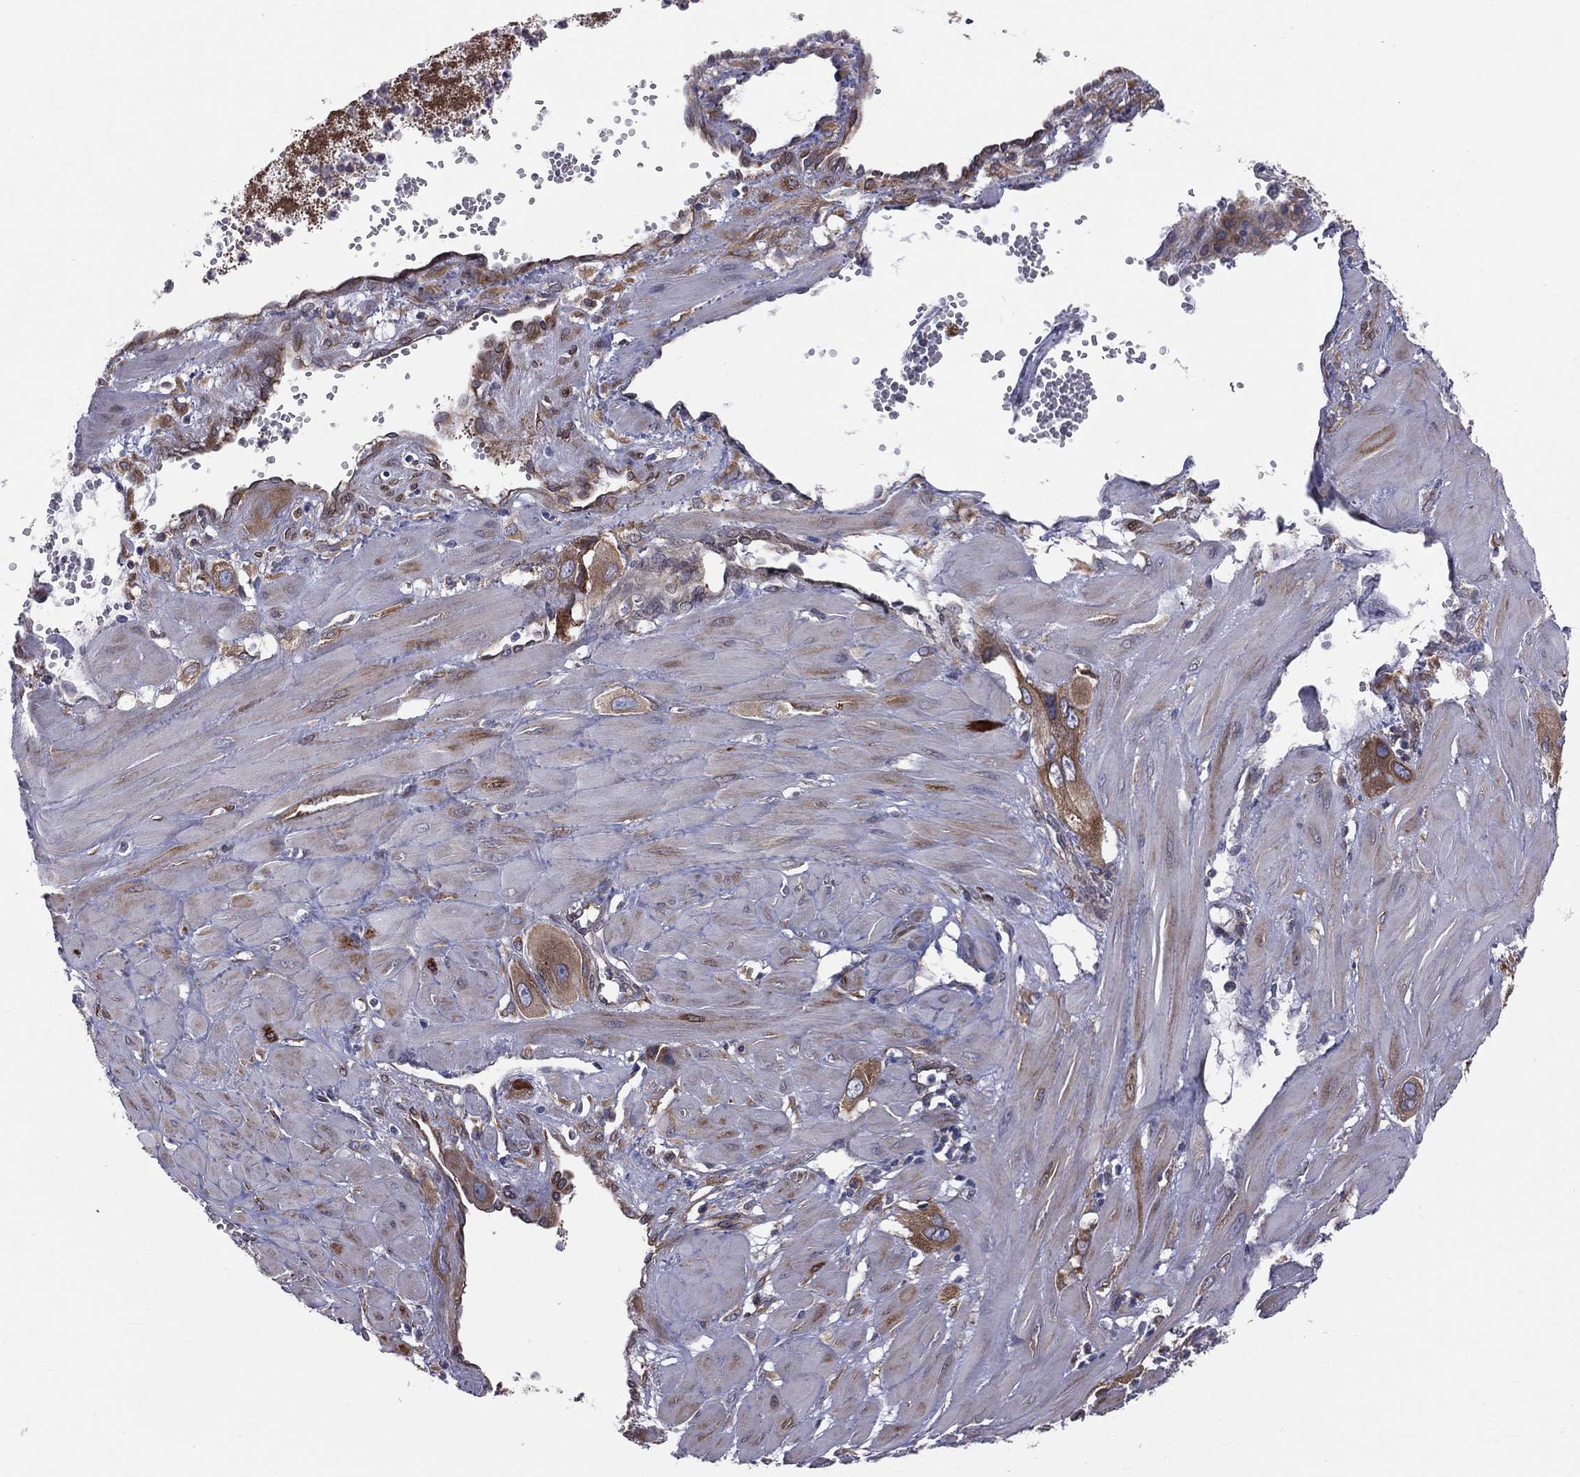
{"staining": {"intensity": "moderate", "quantity": ">75%", "location": "cytoplasmic/membranous"}, "tissue": "cervical cancer", "cell_type": "Tumor cells", "image_type": "cancer", "snomed": [{"axis": "morphology", "description": "Squamous cell carcinoma, NOS"}, {"axis": "topography", "description": "Cervix"}], "caption": "Protein expression by immunohistochemistry displays moderate cytoplasmic/membranous positivity in about >75% of tumor cells in cervical squamous cell carcinoma. Immunohistochemistry (ihc) stains the protein in brown and the nuclei are stained blue.", "gene": "PGRMC1", "patient": {"sex": "female", "age": 34}}